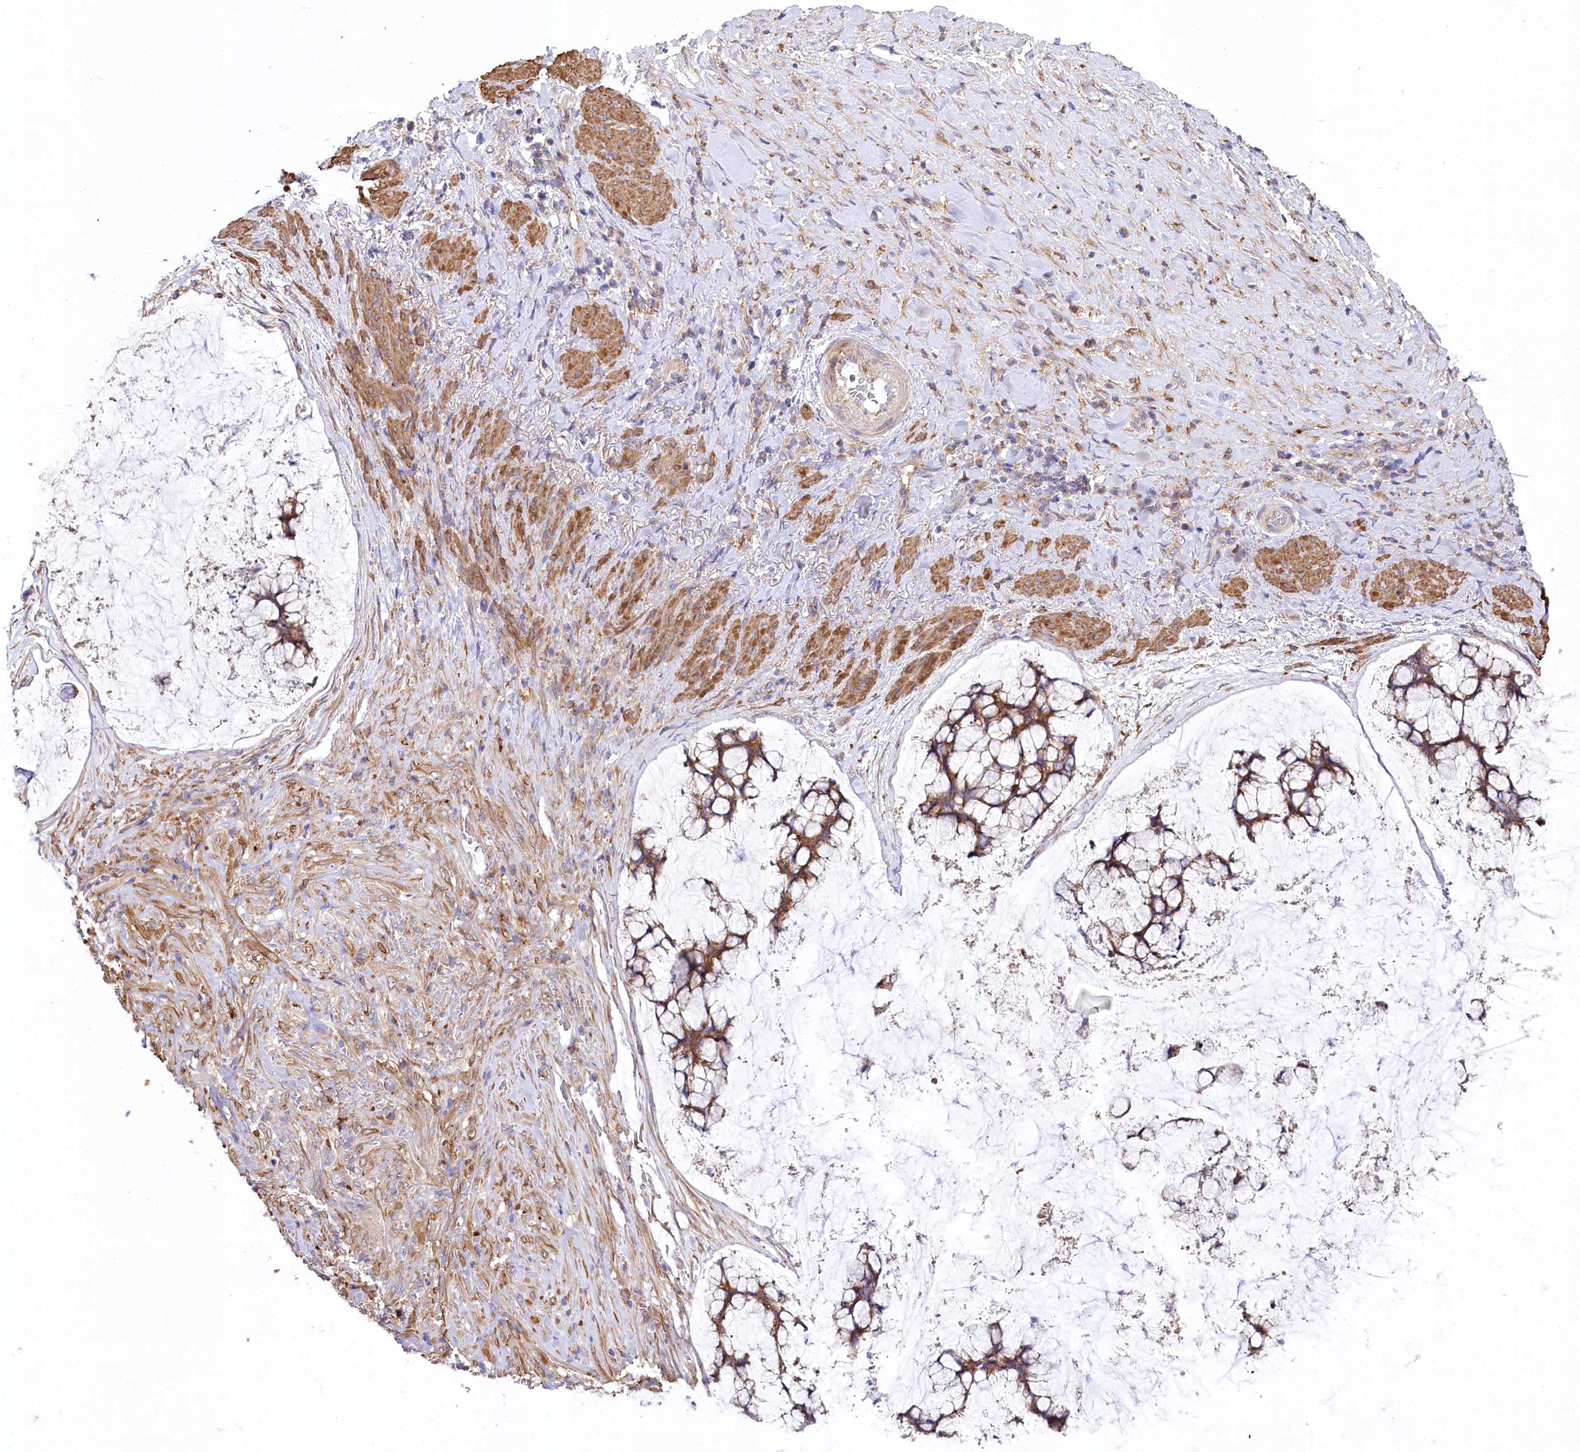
{"staining": {"intensity": "moderate", "quantity": ">75%", "location": "cytoplasmic/membranous"}, "tissue": "ovarian cancer", "cell_type": "Tumor cells", "image_type": "cancer", "snomed": [{"axis": "morphology", "description": "Cystadenocarcinoma, mucinous, NOS"}, {"axis": "topography", "description": "Ovary"}], "caption": "The image exhibits staining of ovarian cancer, revealing moderate cytoplasmic/membranous protein expression (brown color) within tumor cells.", "gene": "STX6", "patient": {"sex": "female", "age": 42}}